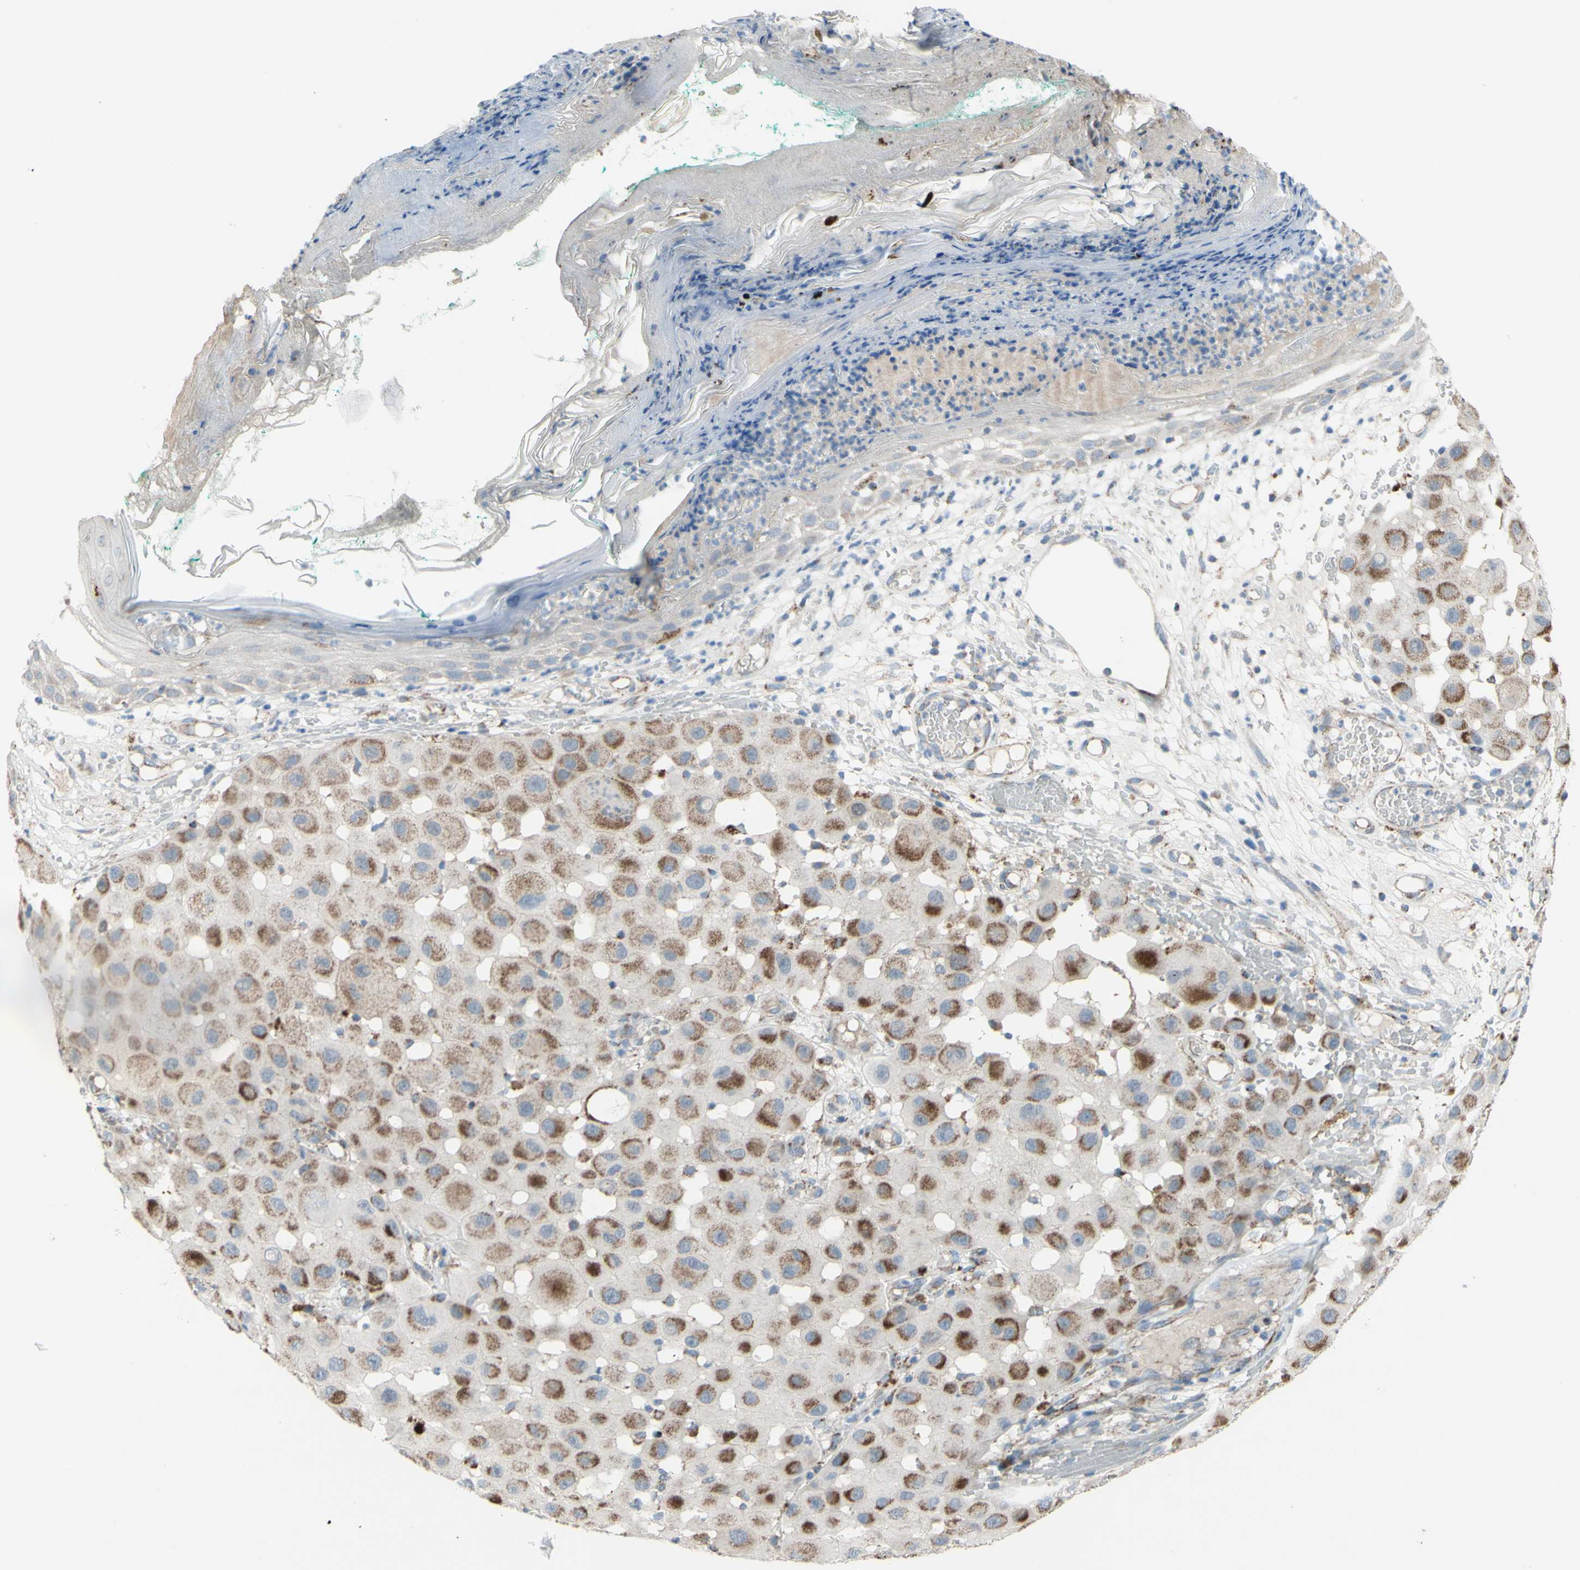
{"staining": {"intensity": "moderate", "quantity": "25%-75%", "location": "cytoplasmic/membranous"}, "tissue": "melanoma", "cell_type": "Tumor cells", "image_type": "cancer", "snomed": [{"axis": "morphology", "description": "Malignant melanoma, NOS"}, {"axis": "topography", "description": "Skin"}], "caption": "Malignant melanoma stained for a protein (brown) displays moderate cytoplasmic/membranous positive expression in approximately 25%-75% of tumor cells.", "gene": "GLT8D1", "patient": {"sex": "female", "age": 81}}